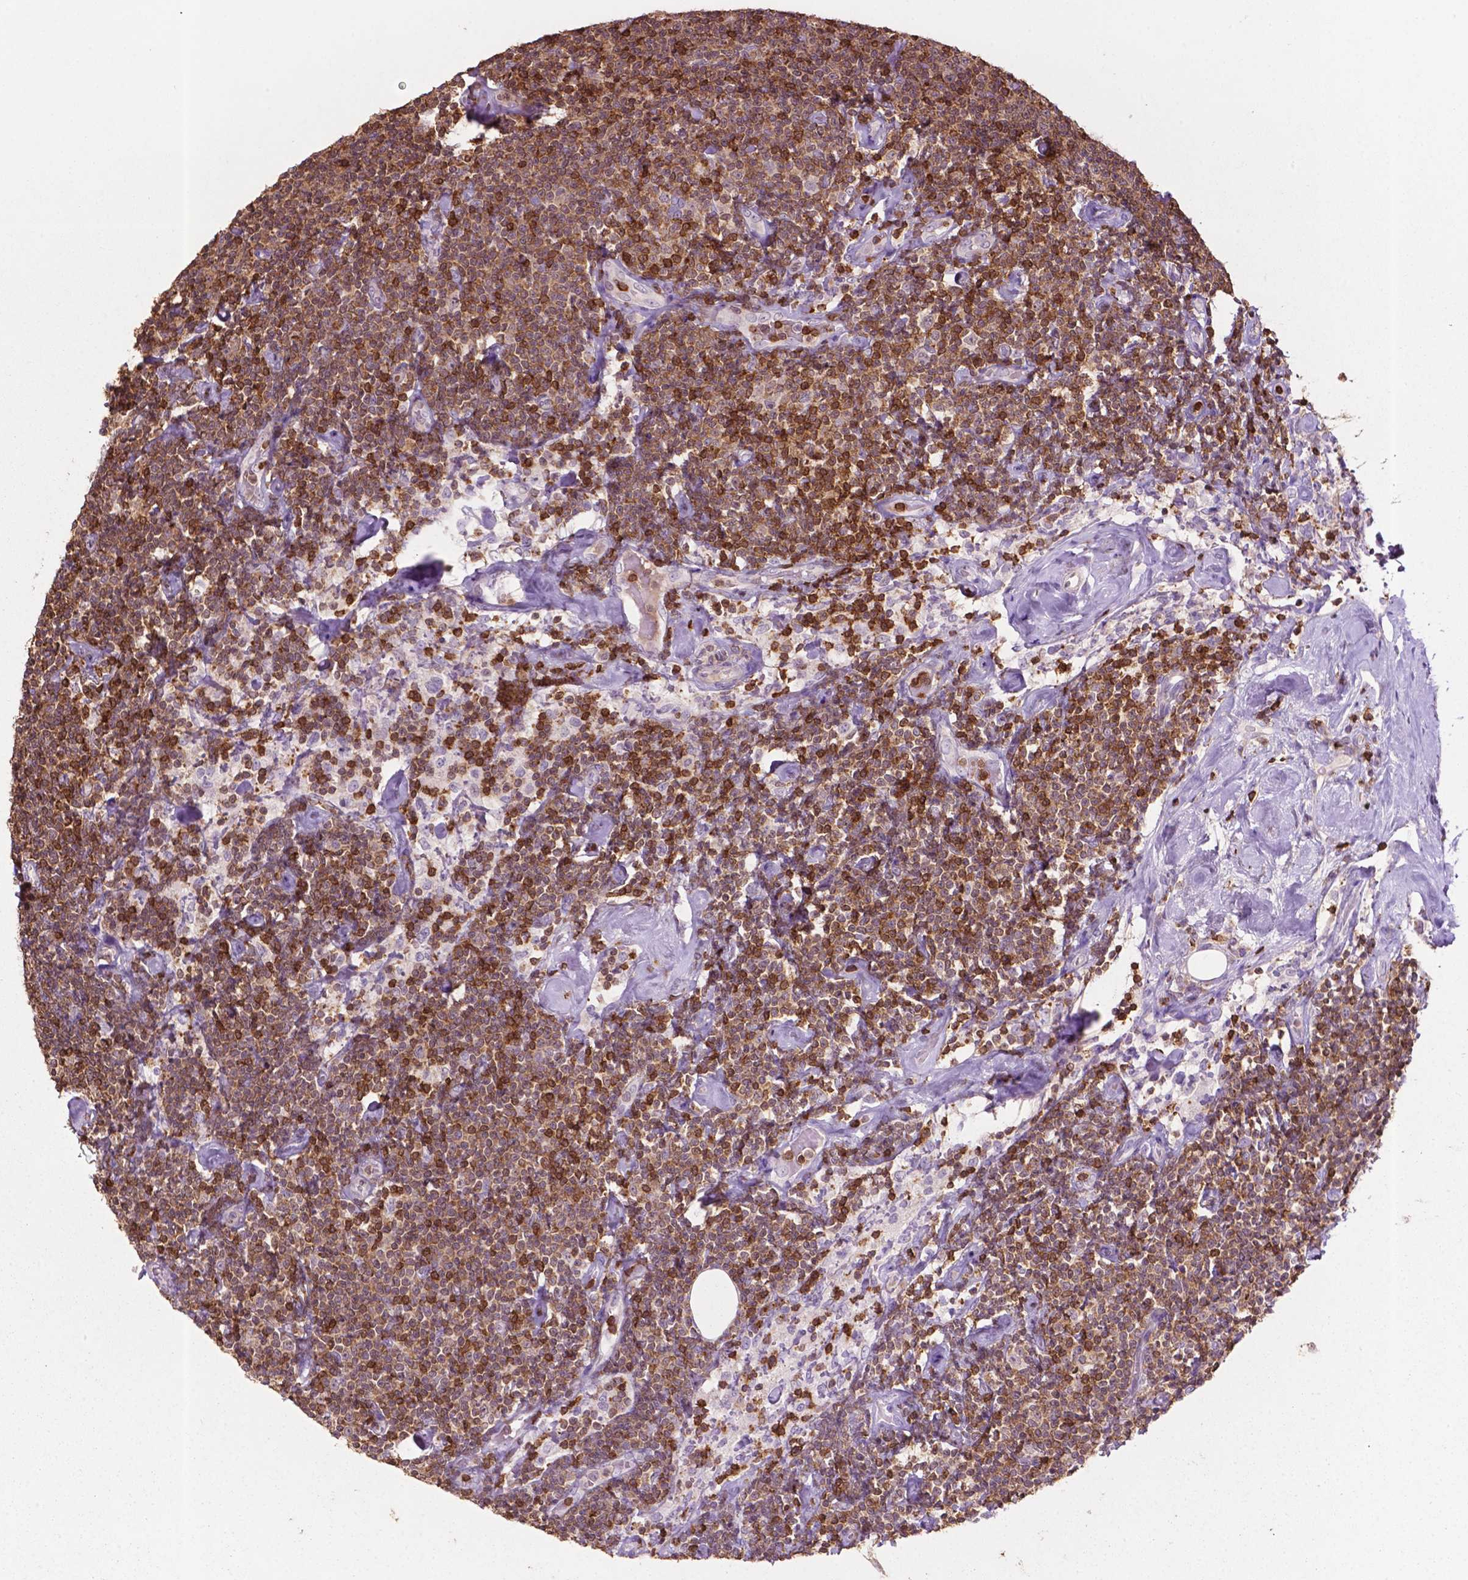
{"staining": {"intensity": "moderate", "quantity": ">75%", "location": "cytoplasmic/membranous,nuclear"}, "tissue": "lymphoma", "cell_type": "Tumor cells", "image_type": "cancer", "snomed": [{"axis": "morphology", "description": "Malignant lymphoma, non-Hodgkin's type, Low grade"}, {"axis": "topography", "description": "Lymph node"}], "caption": "An image showing moderate cytoplasmic/membranous and nuclear positivity in approximately >75% of tumor cells in lymphoma, as visualized by brown immunohistochemical staining.", "gene": "TBC1D10C", "patient": {"sex": "male", "age": 81}}